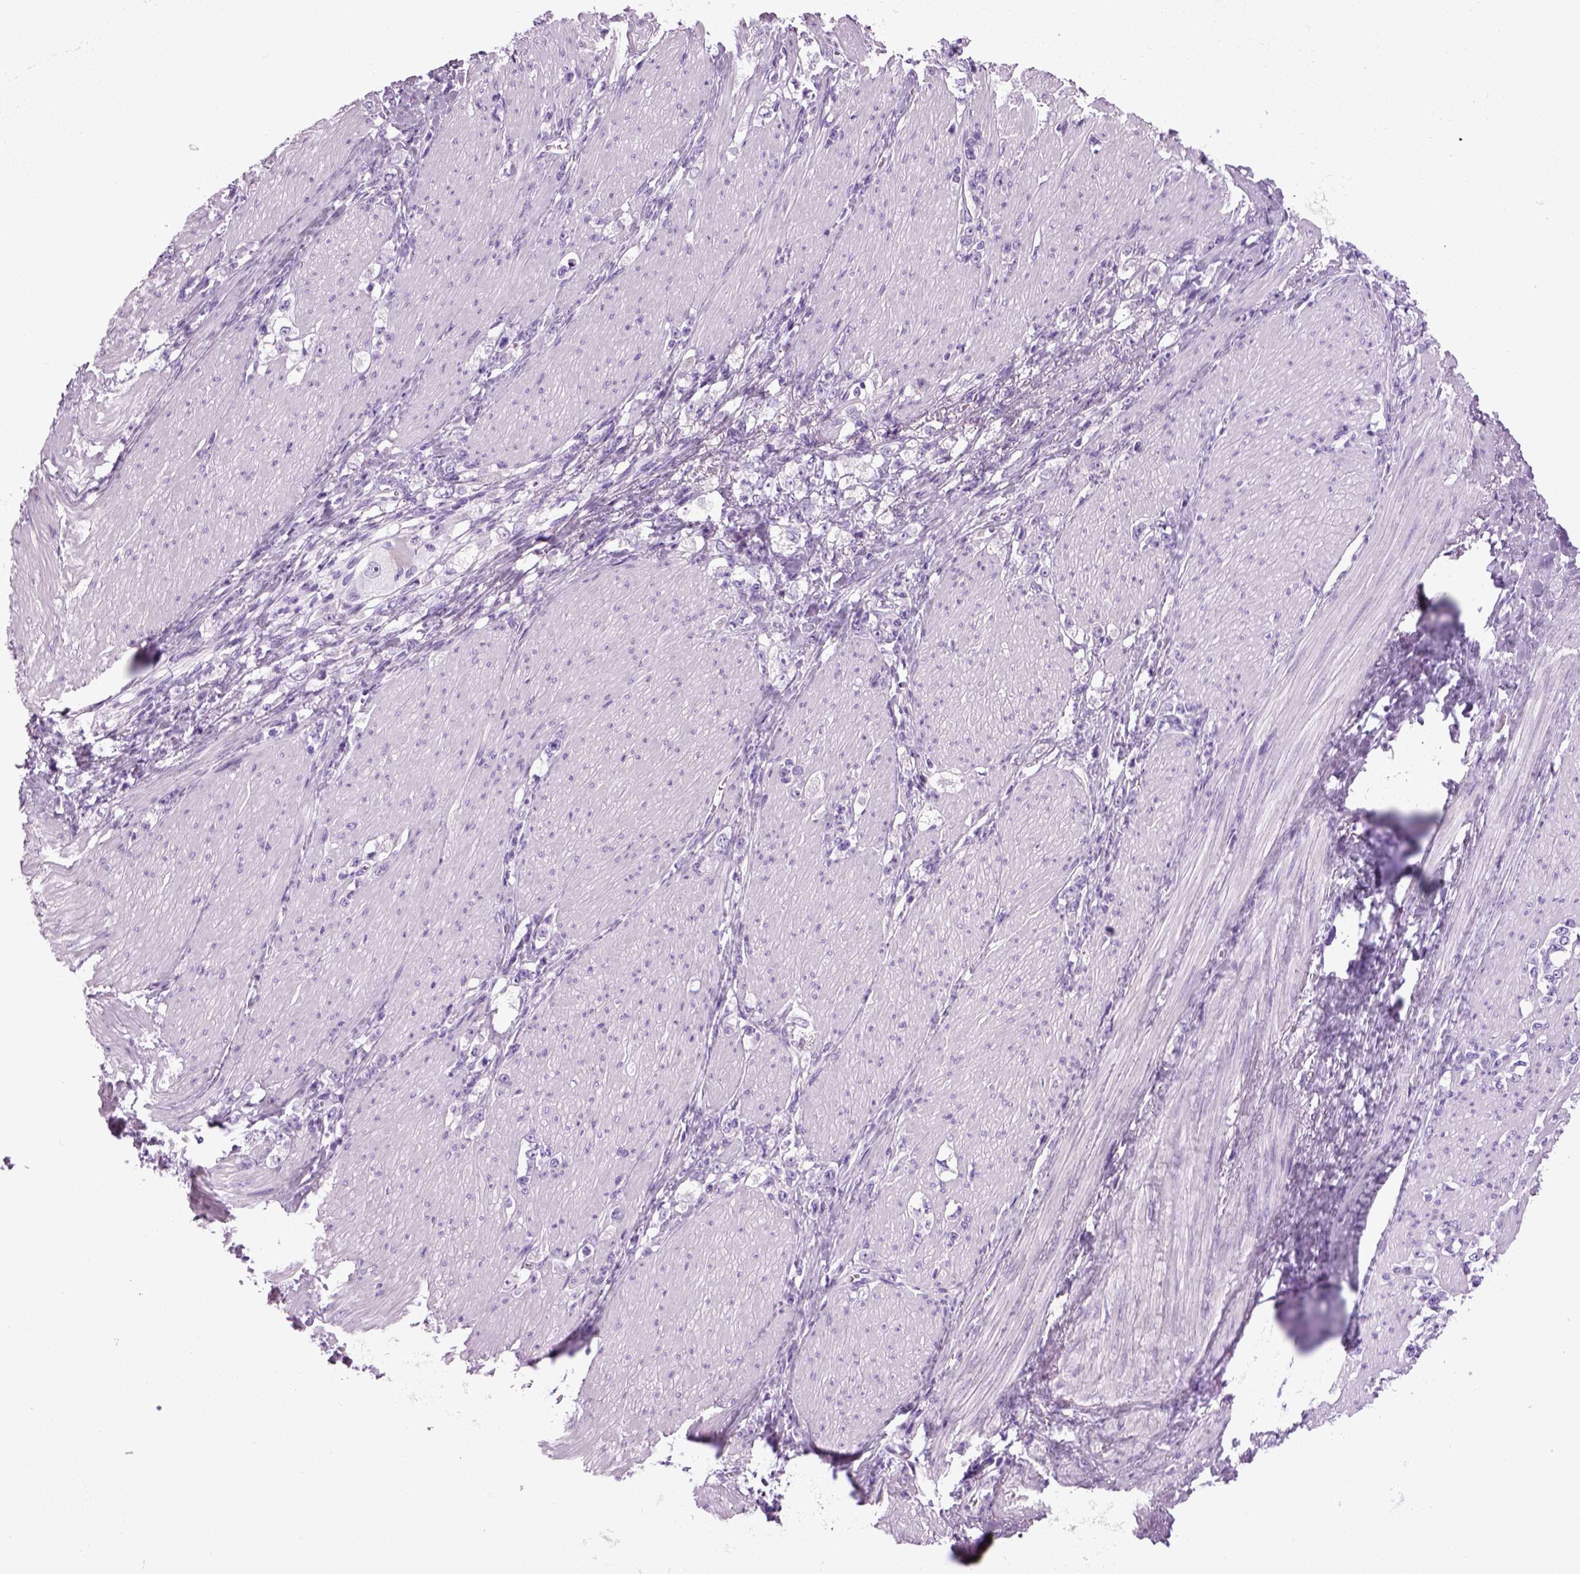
{"staining": {"intensity": "negative", "quantity": "none", "location": "none"}, "tissue": "stomach cancer", "cell_type": "Tumor cells", "image_type": "cancer", "snomed": [{"axis": "morphology", "description": "Adenocarcinoma, NOS"}, {"axis": "topography", "description": "Stomach, lower"}], "caption": "This is a histopathology image of immunohistochemistry staining of stomach cancer, which shows no staining in tumor cells. (DAB (3,3'-diaminobenzidine) immunohistochemistry (IHC) visualized using brightfield microscopy, high magnification).", "gene": "HMCN2", "patient": {"sex": "male", "age": 88}}